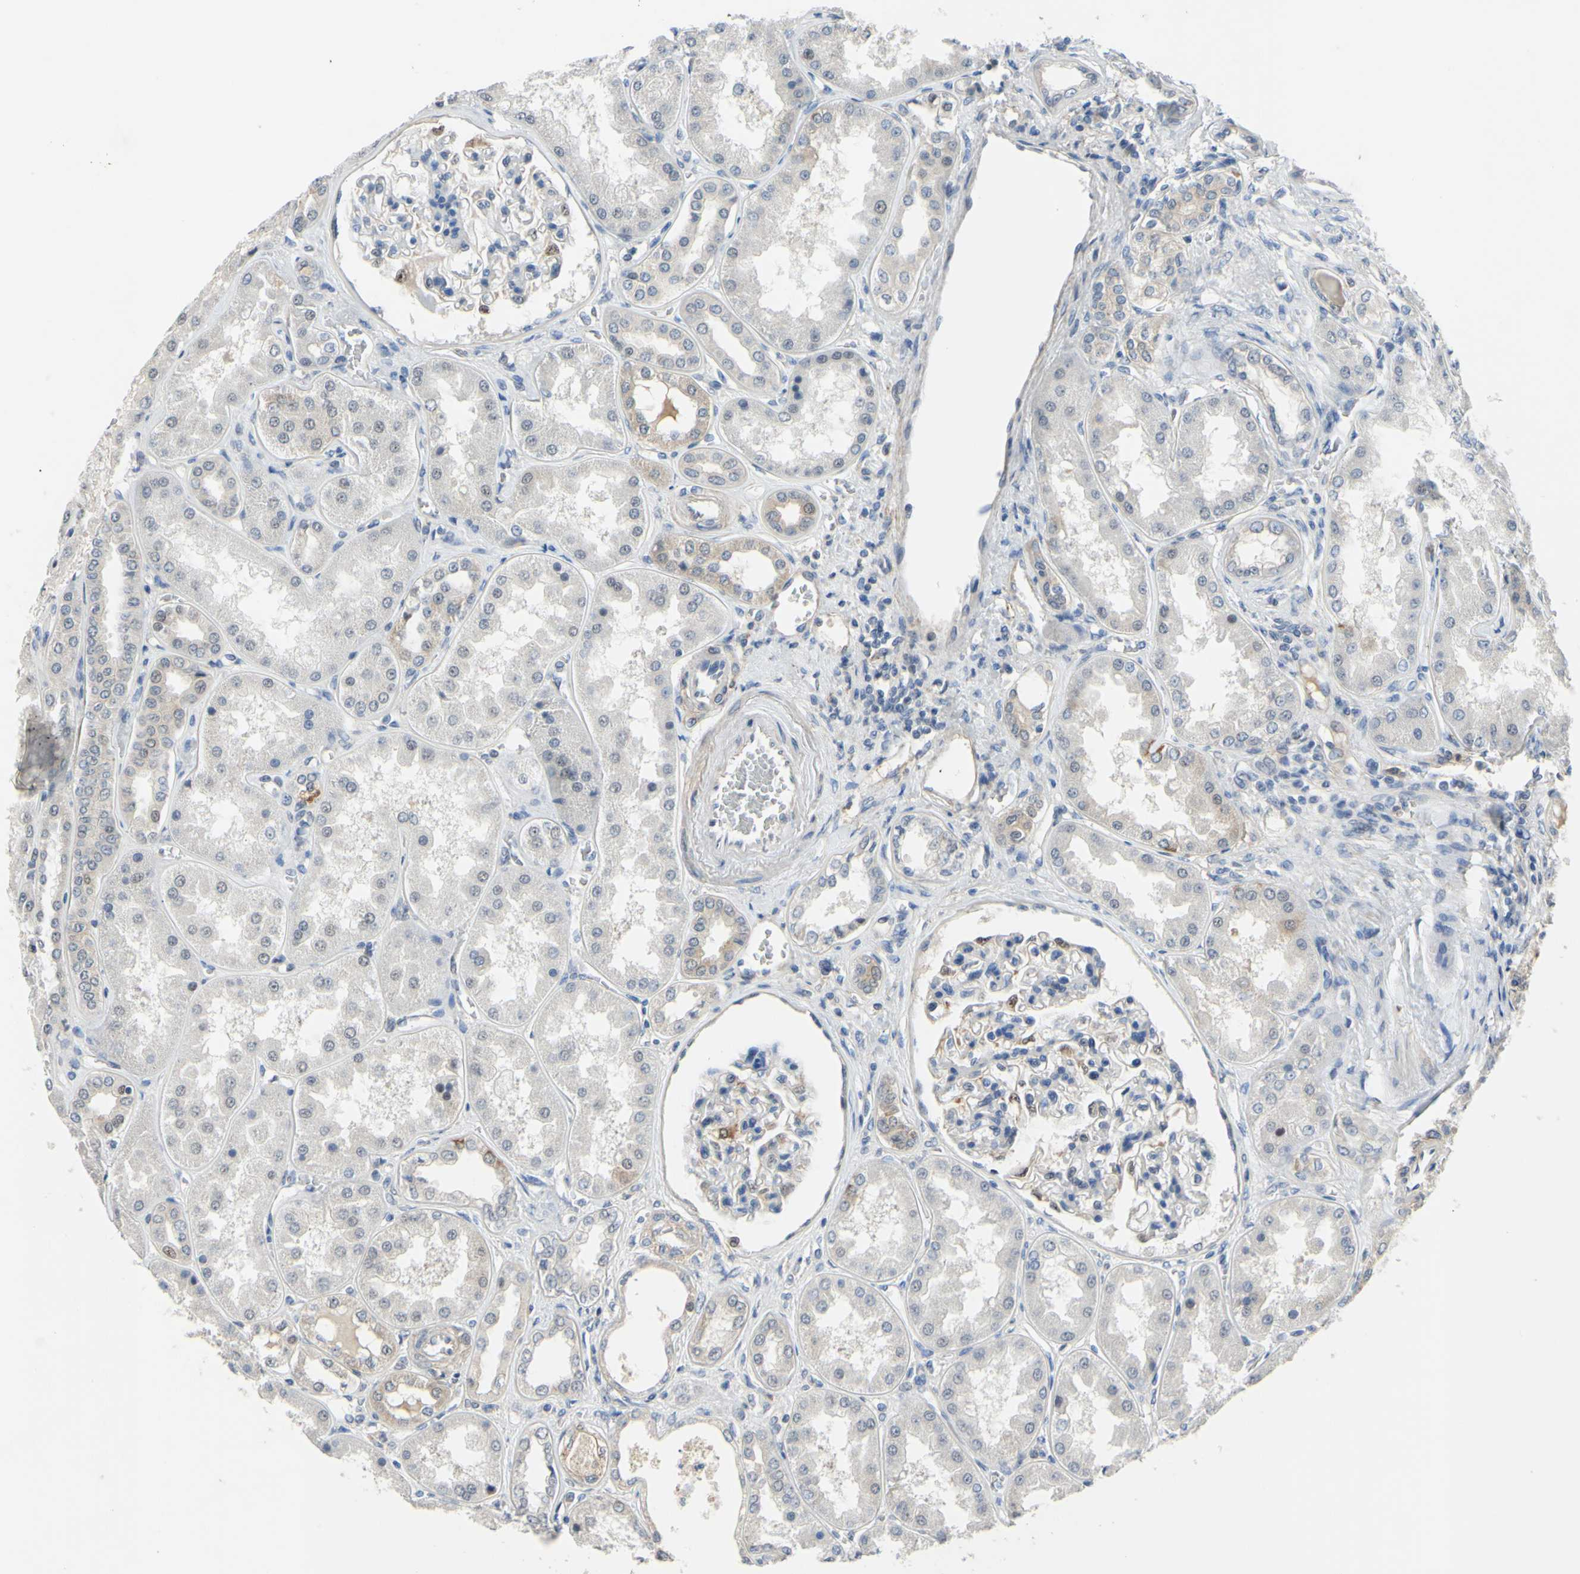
{"staining": {"intensity": "negative", "quantity": "none", "location": "none"}, "tissue": "kidney", "cell_type": "Cells in glomeruli", "image_type": "normal", "snomed": [{"axis": "morphology", "description": "Normal tissue, NOS"}, {"axis": "topography", "description": "Kidney"}], "caption": "The histopathology image exhibits no staining of cells in glomeruli in benign kidney.", "gene": "LHX9", "patient": {"sex": "female", "age": 56}}